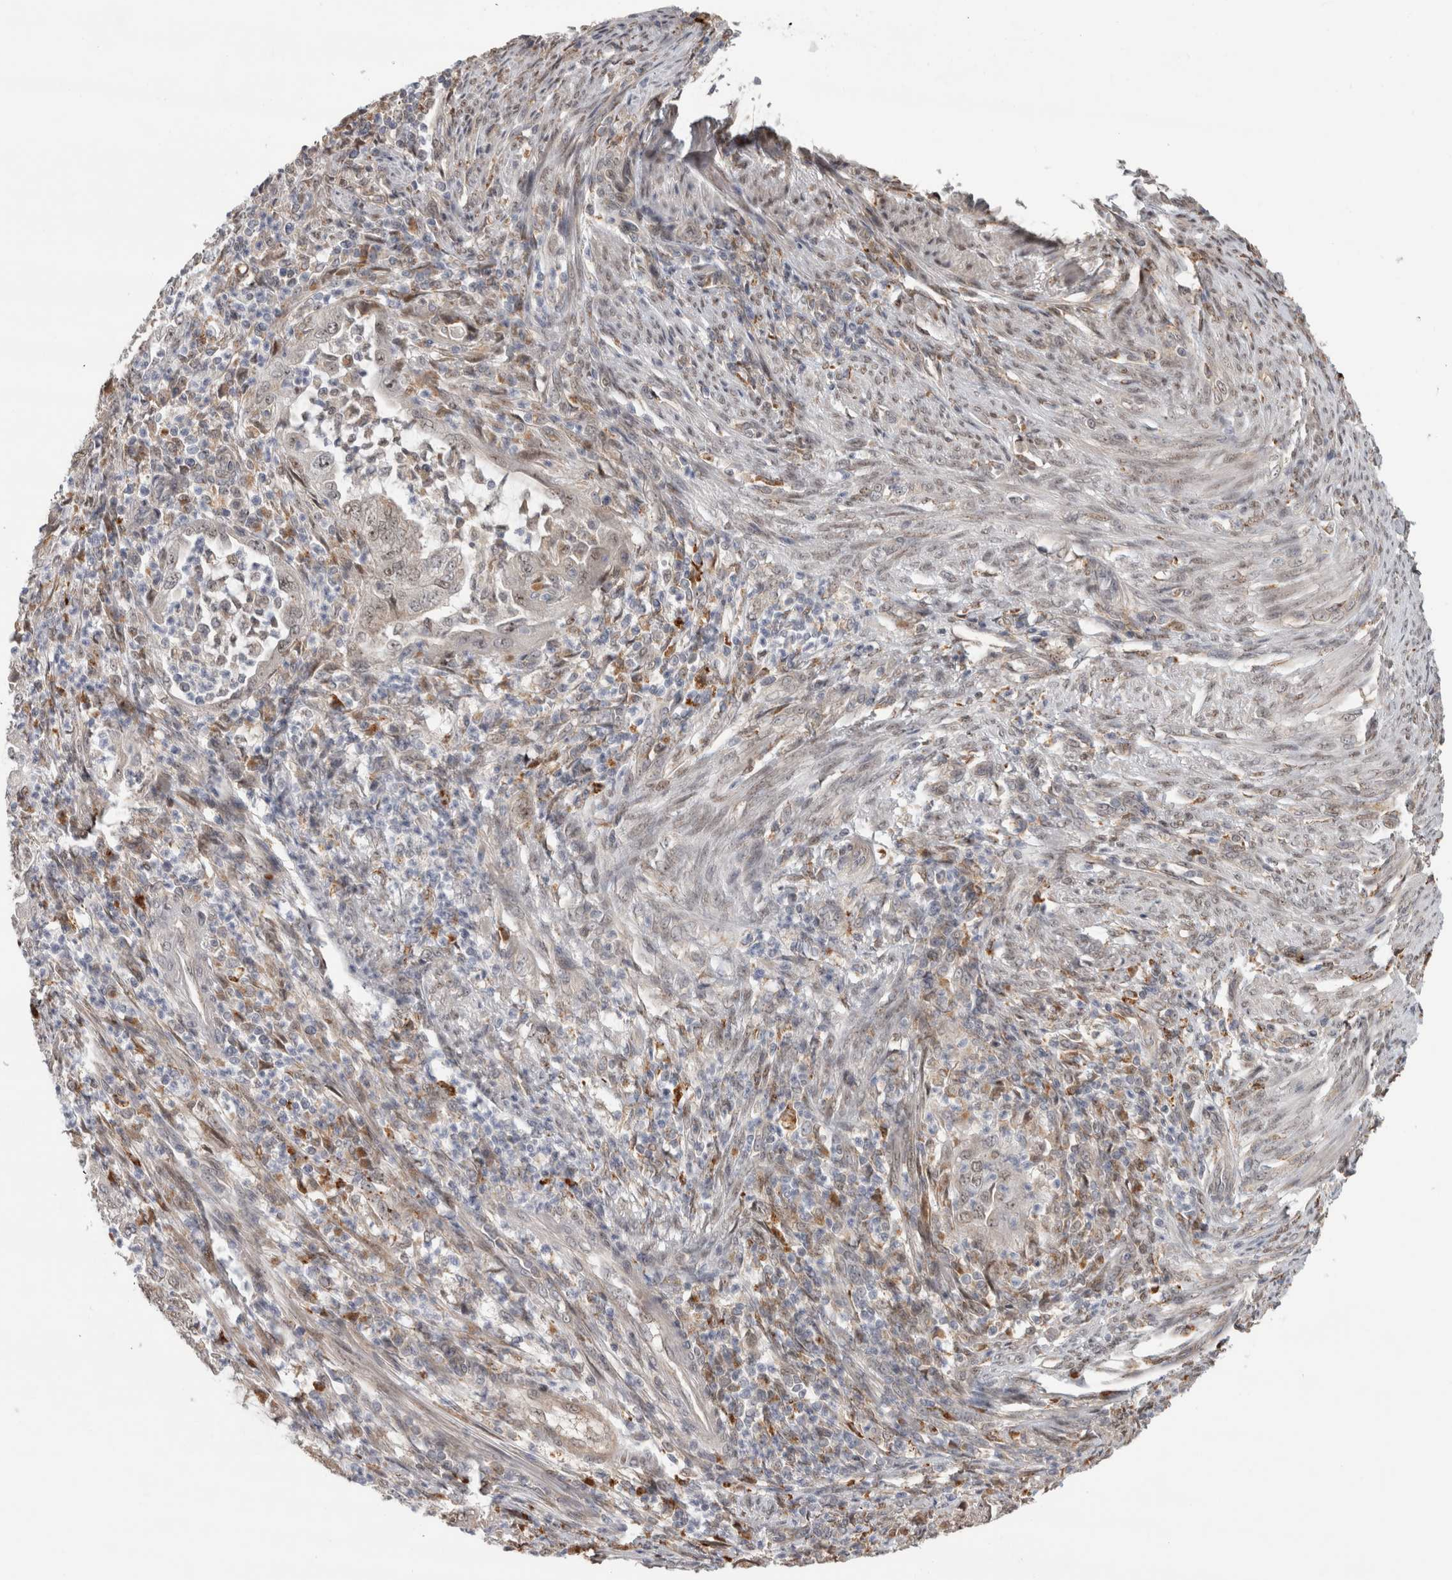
{"staining": {"intensity": "weak", "quantity": "<25%", "location": "cytoplasmic/membranous,nuclear"}, "tissue": "endometrial cancer", "cell_type": "Tumor cells", "image_type": "cancer", "snomed": [{"axis": "morphology", "description": "Adenocarcinoma, NOS"}, {"axis": "topography", "description": "Endometrium"}], "caption": "An IHC image of adenocarcinoma (endometrial) is shown. There is no staining in tumor cells of adenocarcinoma (endometrial).", "gene": "NAB2", "patient": {"sex": "female", "age": 51}}